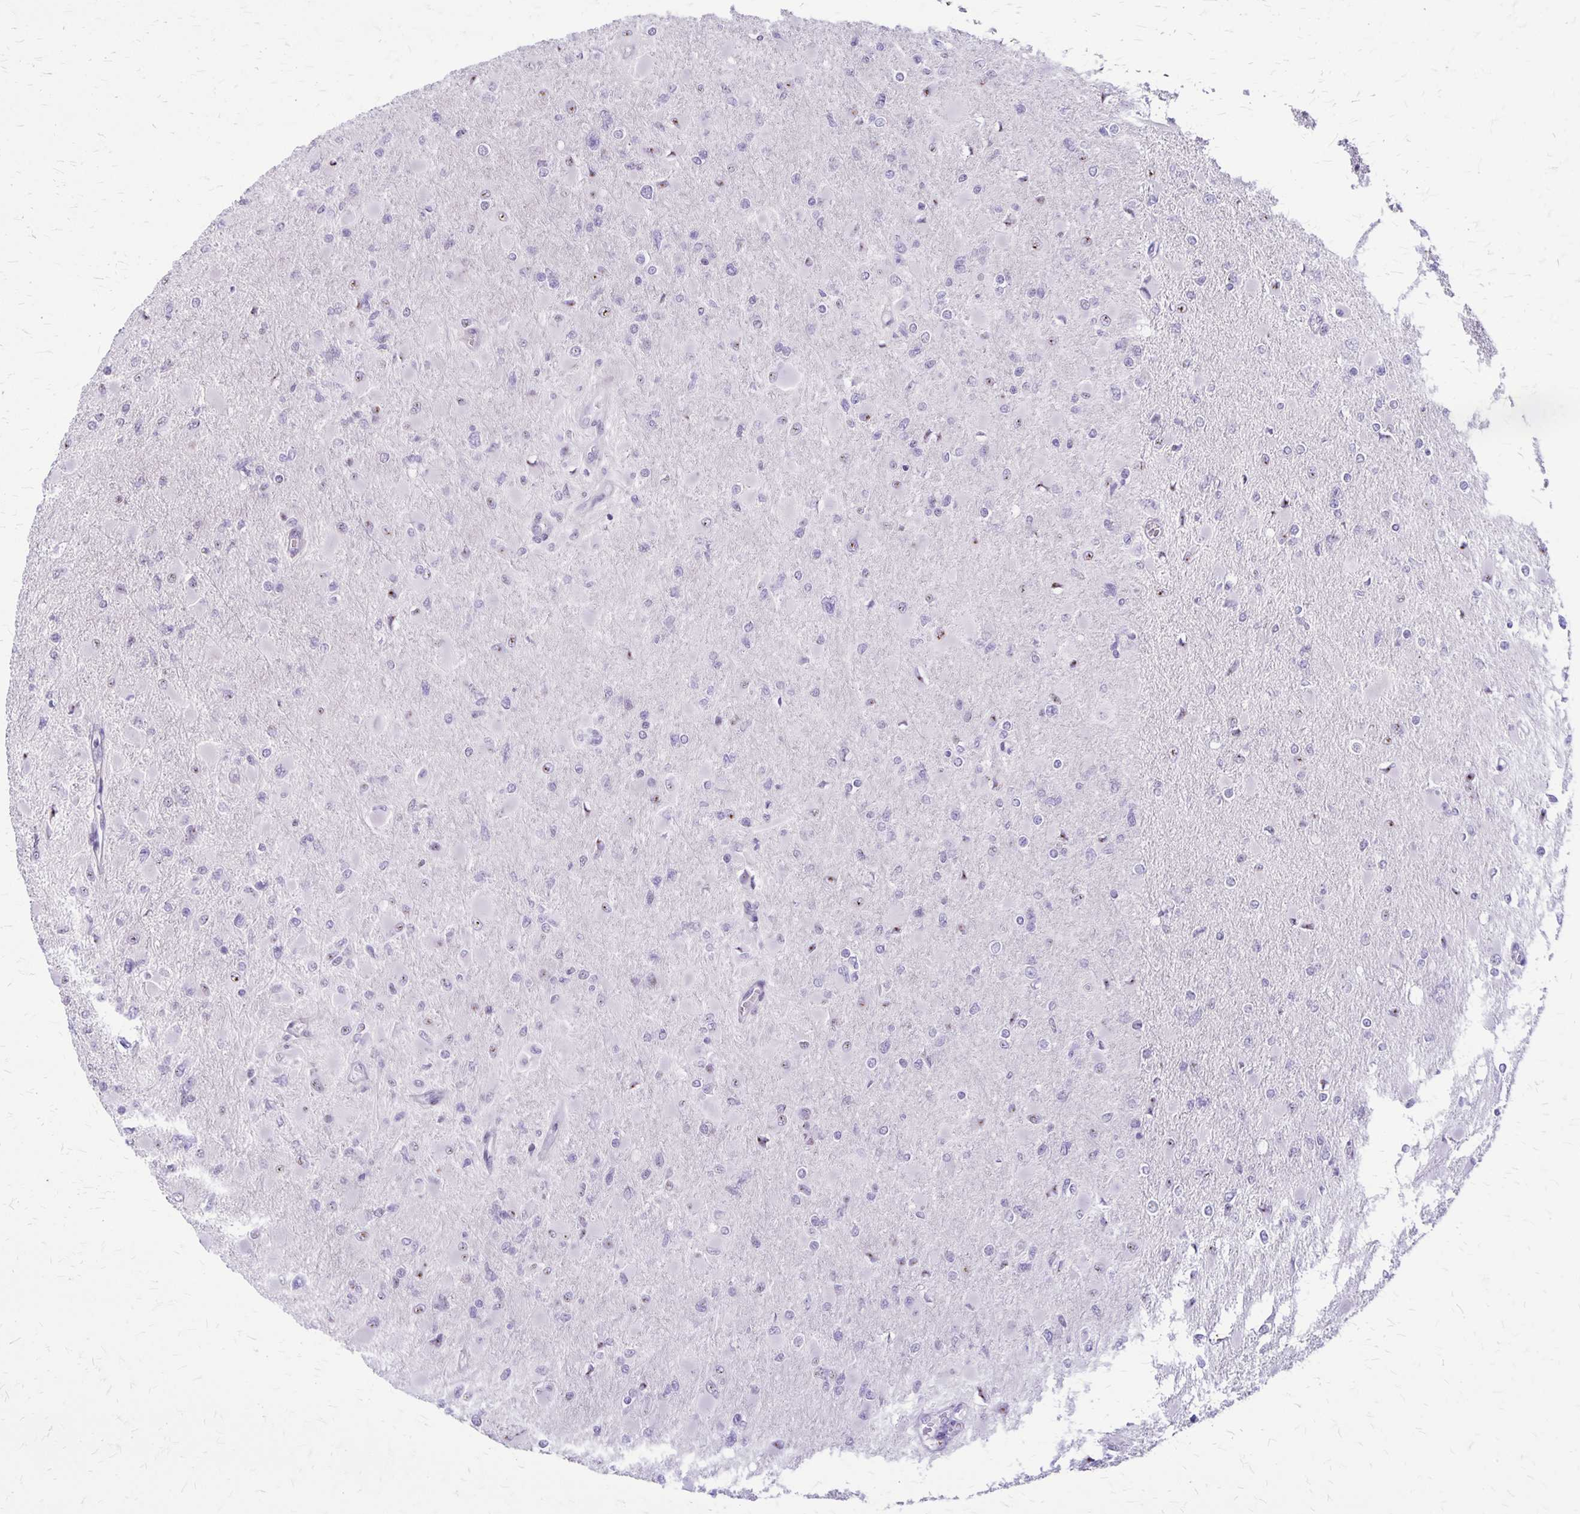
{"staining": {"intensity": "negative", "quantity": "none", "location": "none"}, "tissue": "glioma", "cell_type": "Tumor cells", "image_type": "cancer", "snomed": [{"axis": "morphology", "description": "Glioma, malignant, High grade"}, {"axis": "topography", "description": "Cerebral cortex"}], "caption": "This is an immunohistochemistry (IHC) histopathology image of glioma. There is no staining in tumor cells.", "gene": "GP9", "patient": {"sex": "female", "age": 36}}